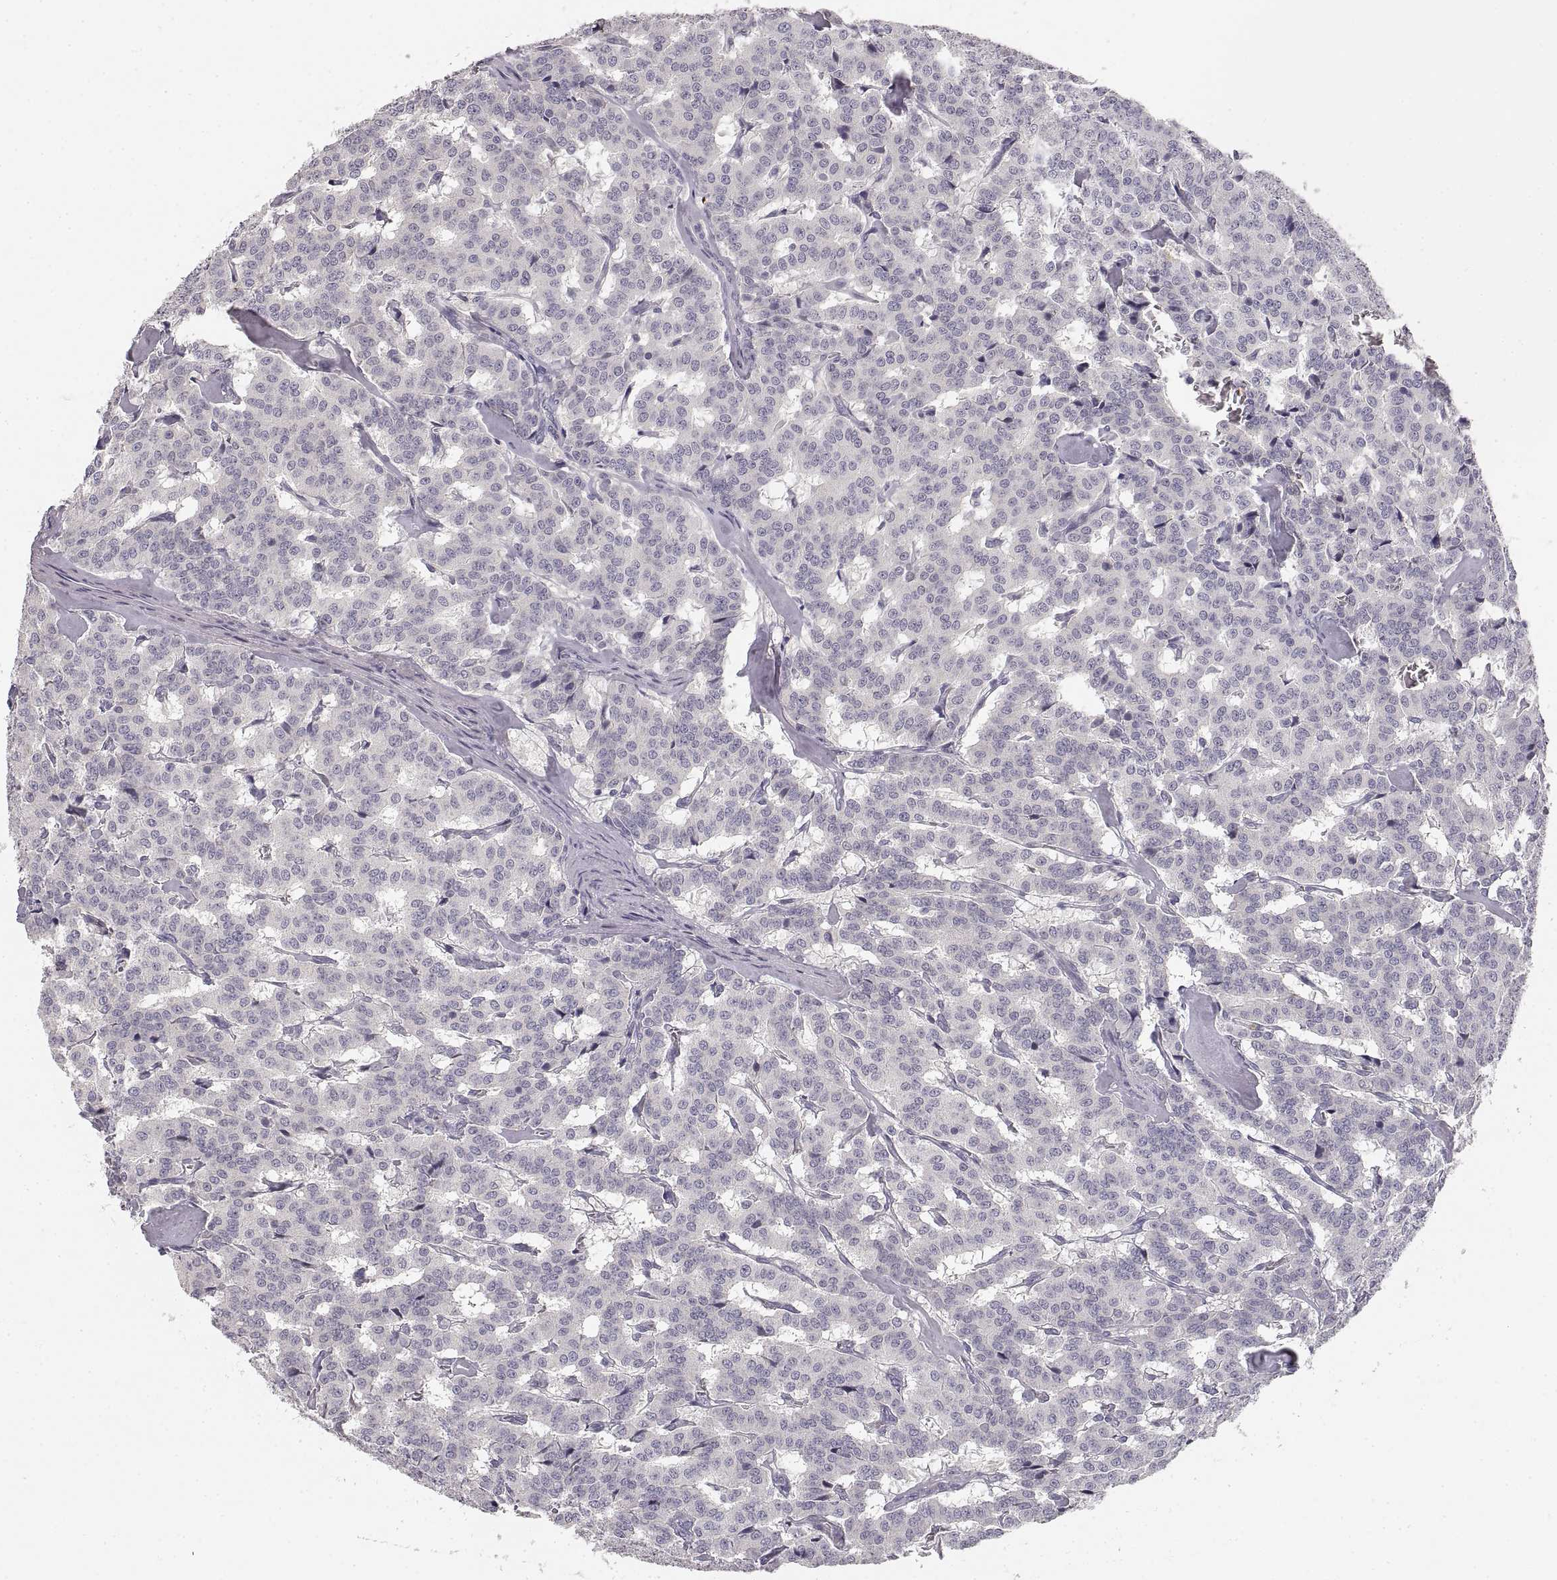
{"staining": {"intensity": "negative", "quantity": "none", "location": "none"}, "tissue": "carcinoid", "cell_type": "Tumor cells", "image_type": "cancer", "snomed": [{"axis": "morphology", "description": "Carcinoid, malignant, NOS"}, {"axis": "topography", "description": "Lung"}], "caption": "IHC of malignant carcinoid demonstrates no staining in tumor cells.", "gene": "RUNDC3A", "patient": {"sex": "female", "age": 46}}